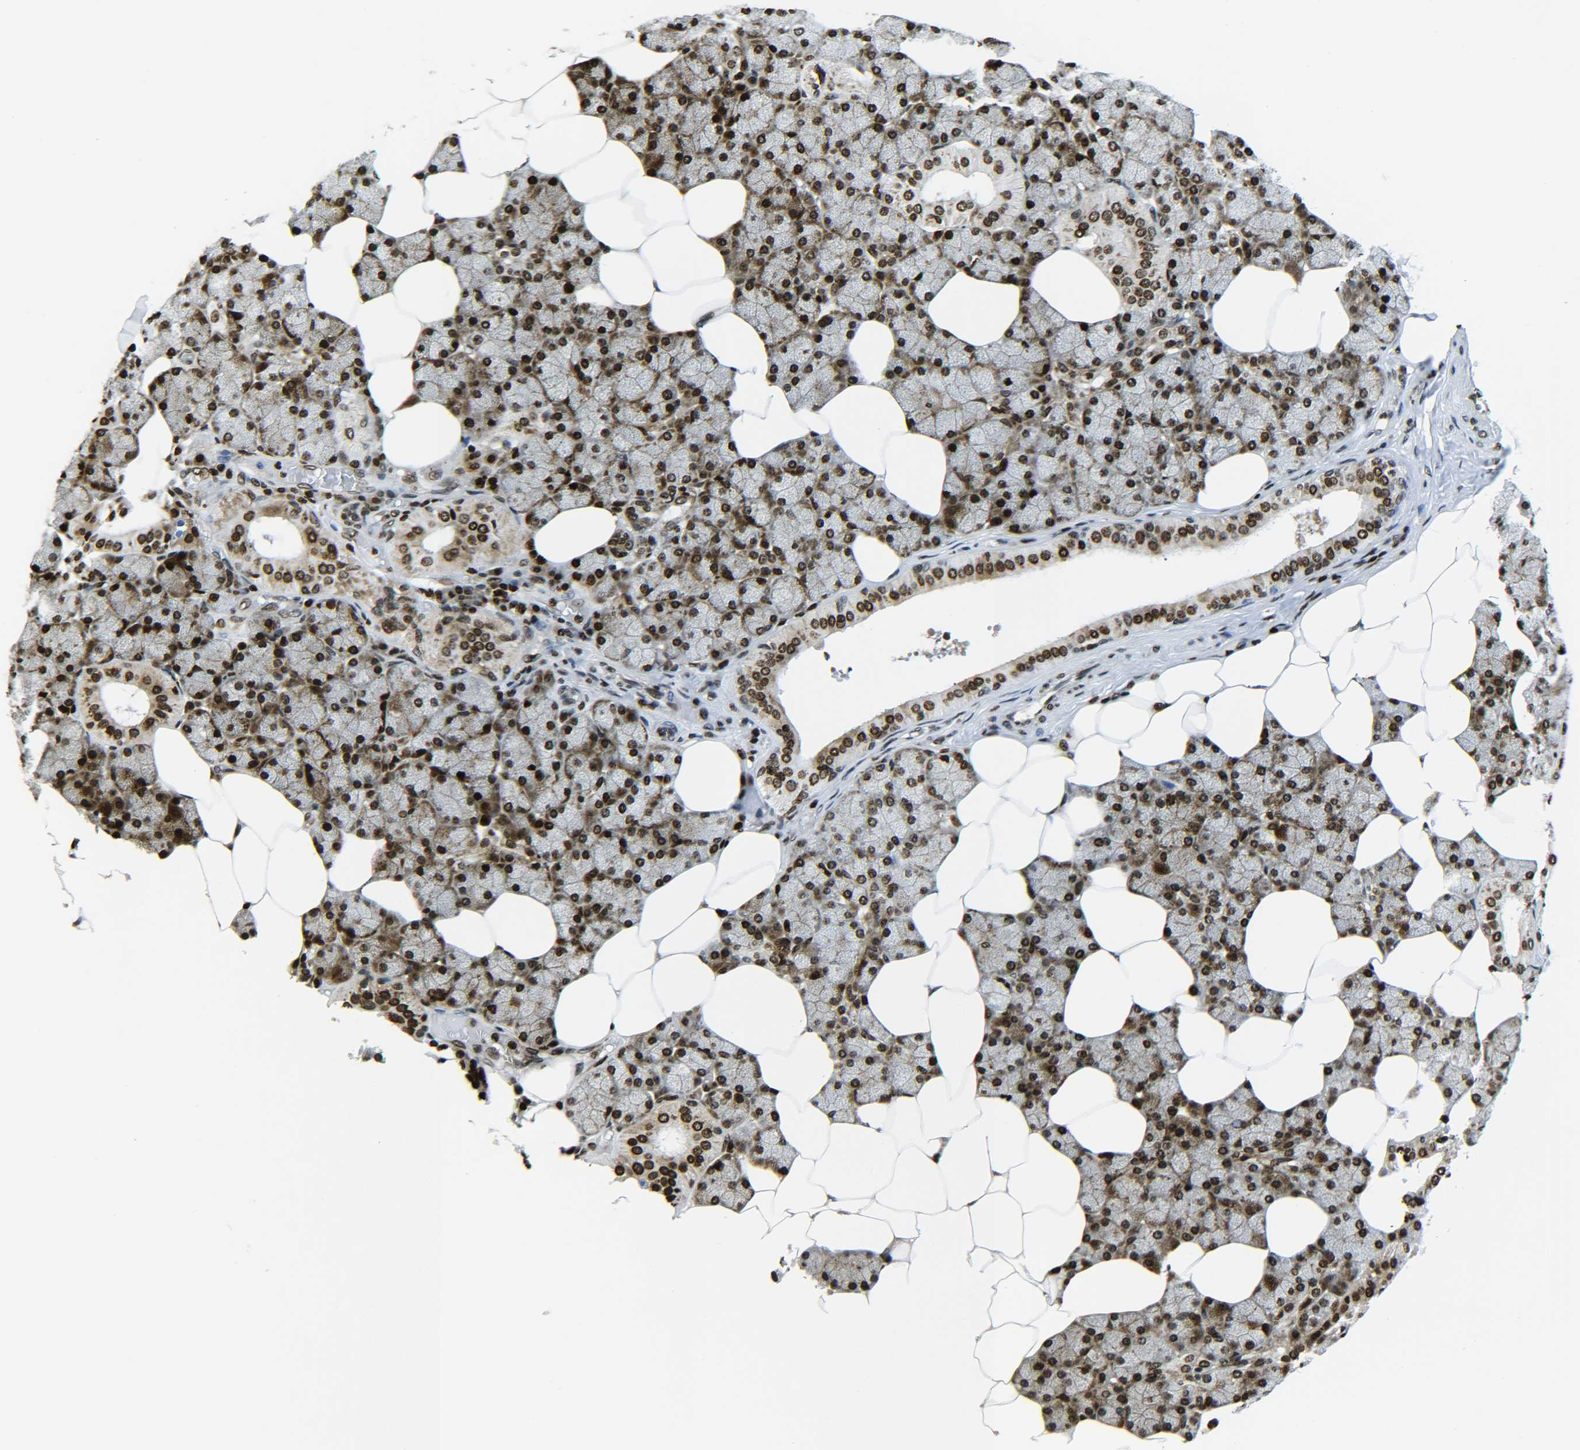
{"staining": {"intensity": "moderate", "quantity": ">75%", "location": "nuclear"}, "tissue": "salivary gland", "cell_type": "Glandular cells", "image_type": "normal", "snomed": [{"axis": "morphology", "description": "Normal tissue, NOS"}, {"axis": "topography", "description": "Salivary gland"}], "caption": "Immunohistochemistry (DAB (3,3'-diaminobenzidine)) staining of unremarkable salivary gland displays moderate nuclear protein staining in approximately >75% of glandular cells. (DAB (3,3'-diaminobenzidine) IHC with brightfield microscopy, high magnification).", "gene": "H2AX", "patient": {"sex": "male", "age": 62}}